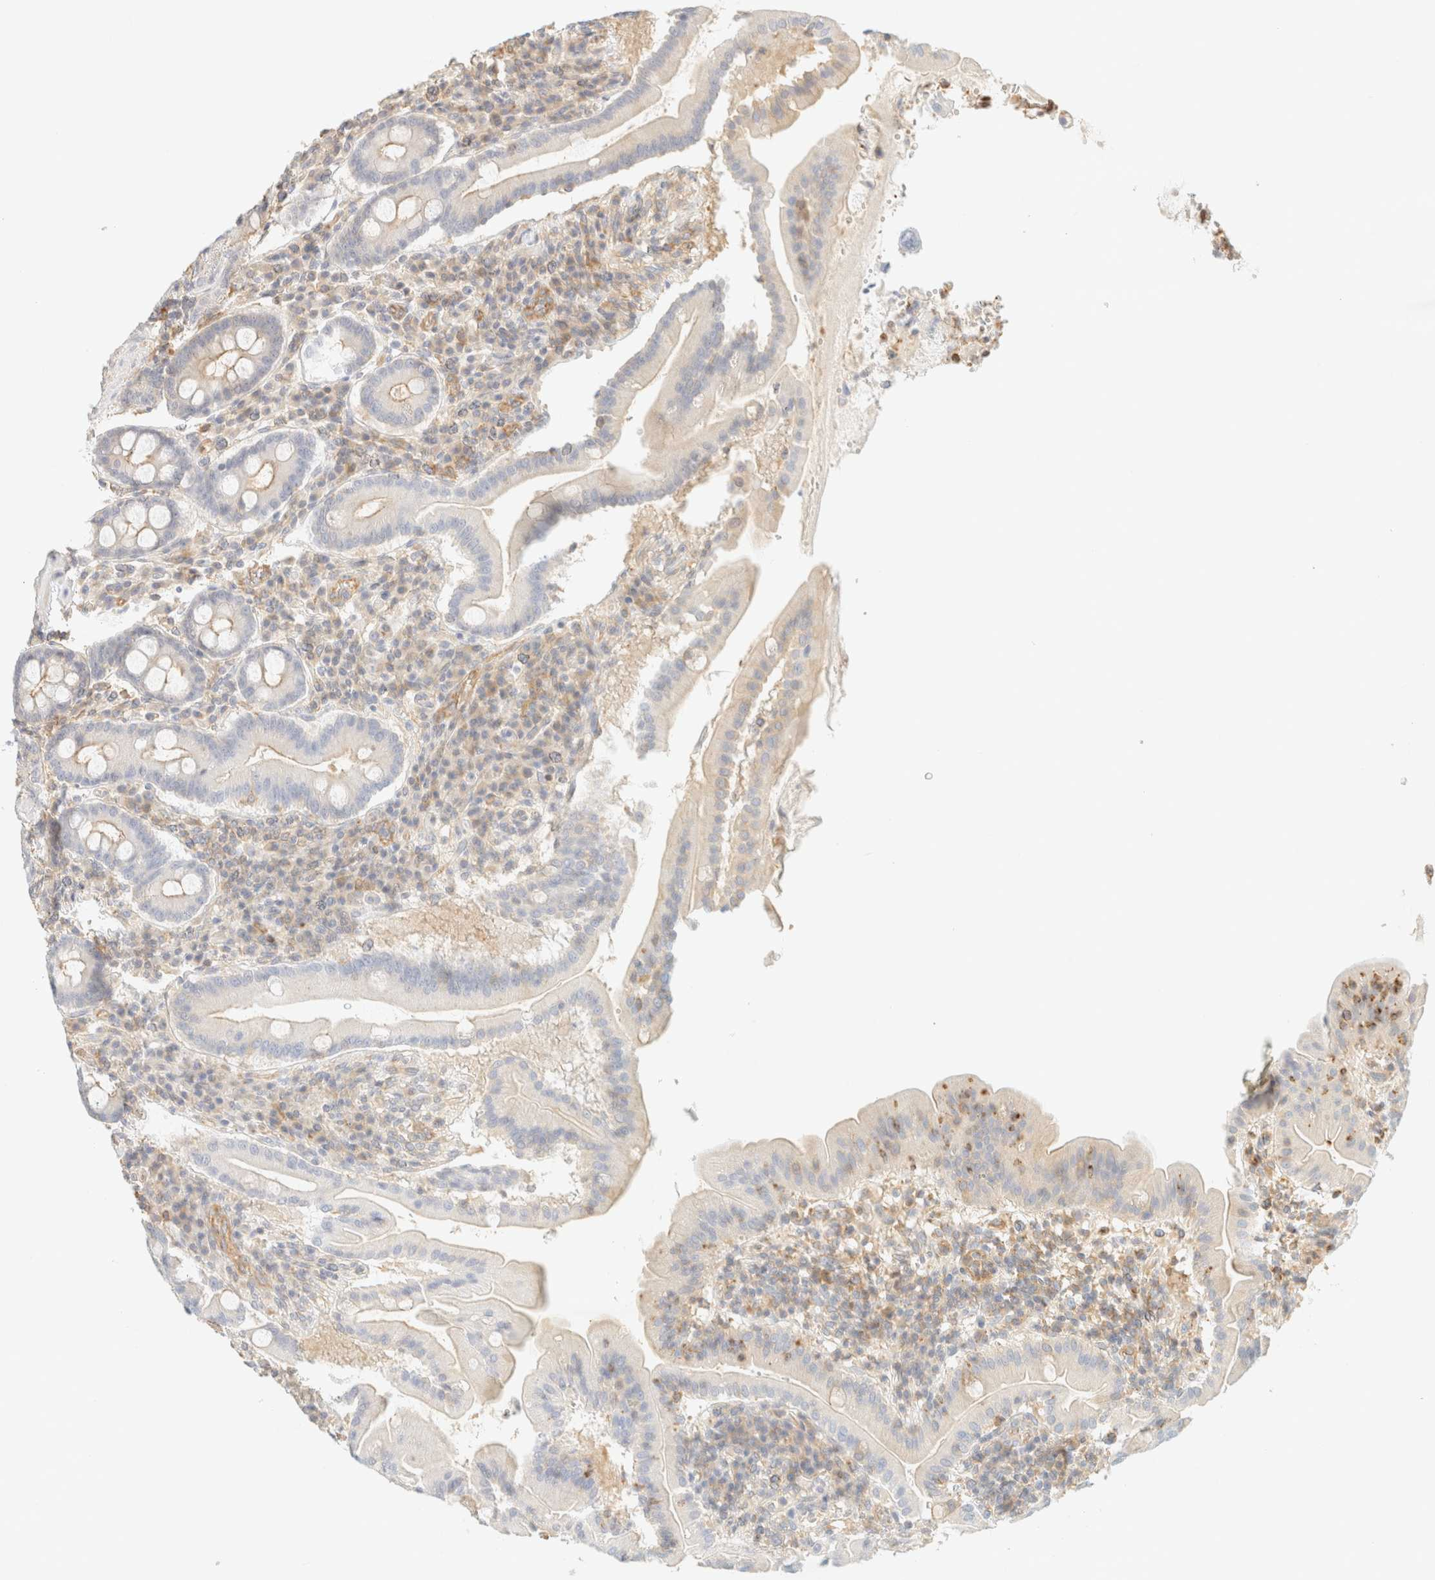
{"staining": {"intensity": "moderate", "quantity": "<25%", "location": "cytoplasmic/membranous"}, "tissue": "duodenum", "cell_type": "Glandular cells", "image_type": "normal", "snomed": [{"axis": "morphology", "description": "Normal tissue, NOS"}, {"axis": "topography", "description": "Duodenum"}], "caption": "Immunohistochemical staining of unremarkable human duodenum reveals <25% levels of moderate cytoplasmic/membranous protein positivity in about <25% of glandular cells. Using DAB (3,3'-diaminobenzidine) (brown) and hematoxylin (blue) stains, captured at high magnification using brightfield microscopy.", "gene": "OTOP2", "patient": {"sex": "male", "age": 50}}